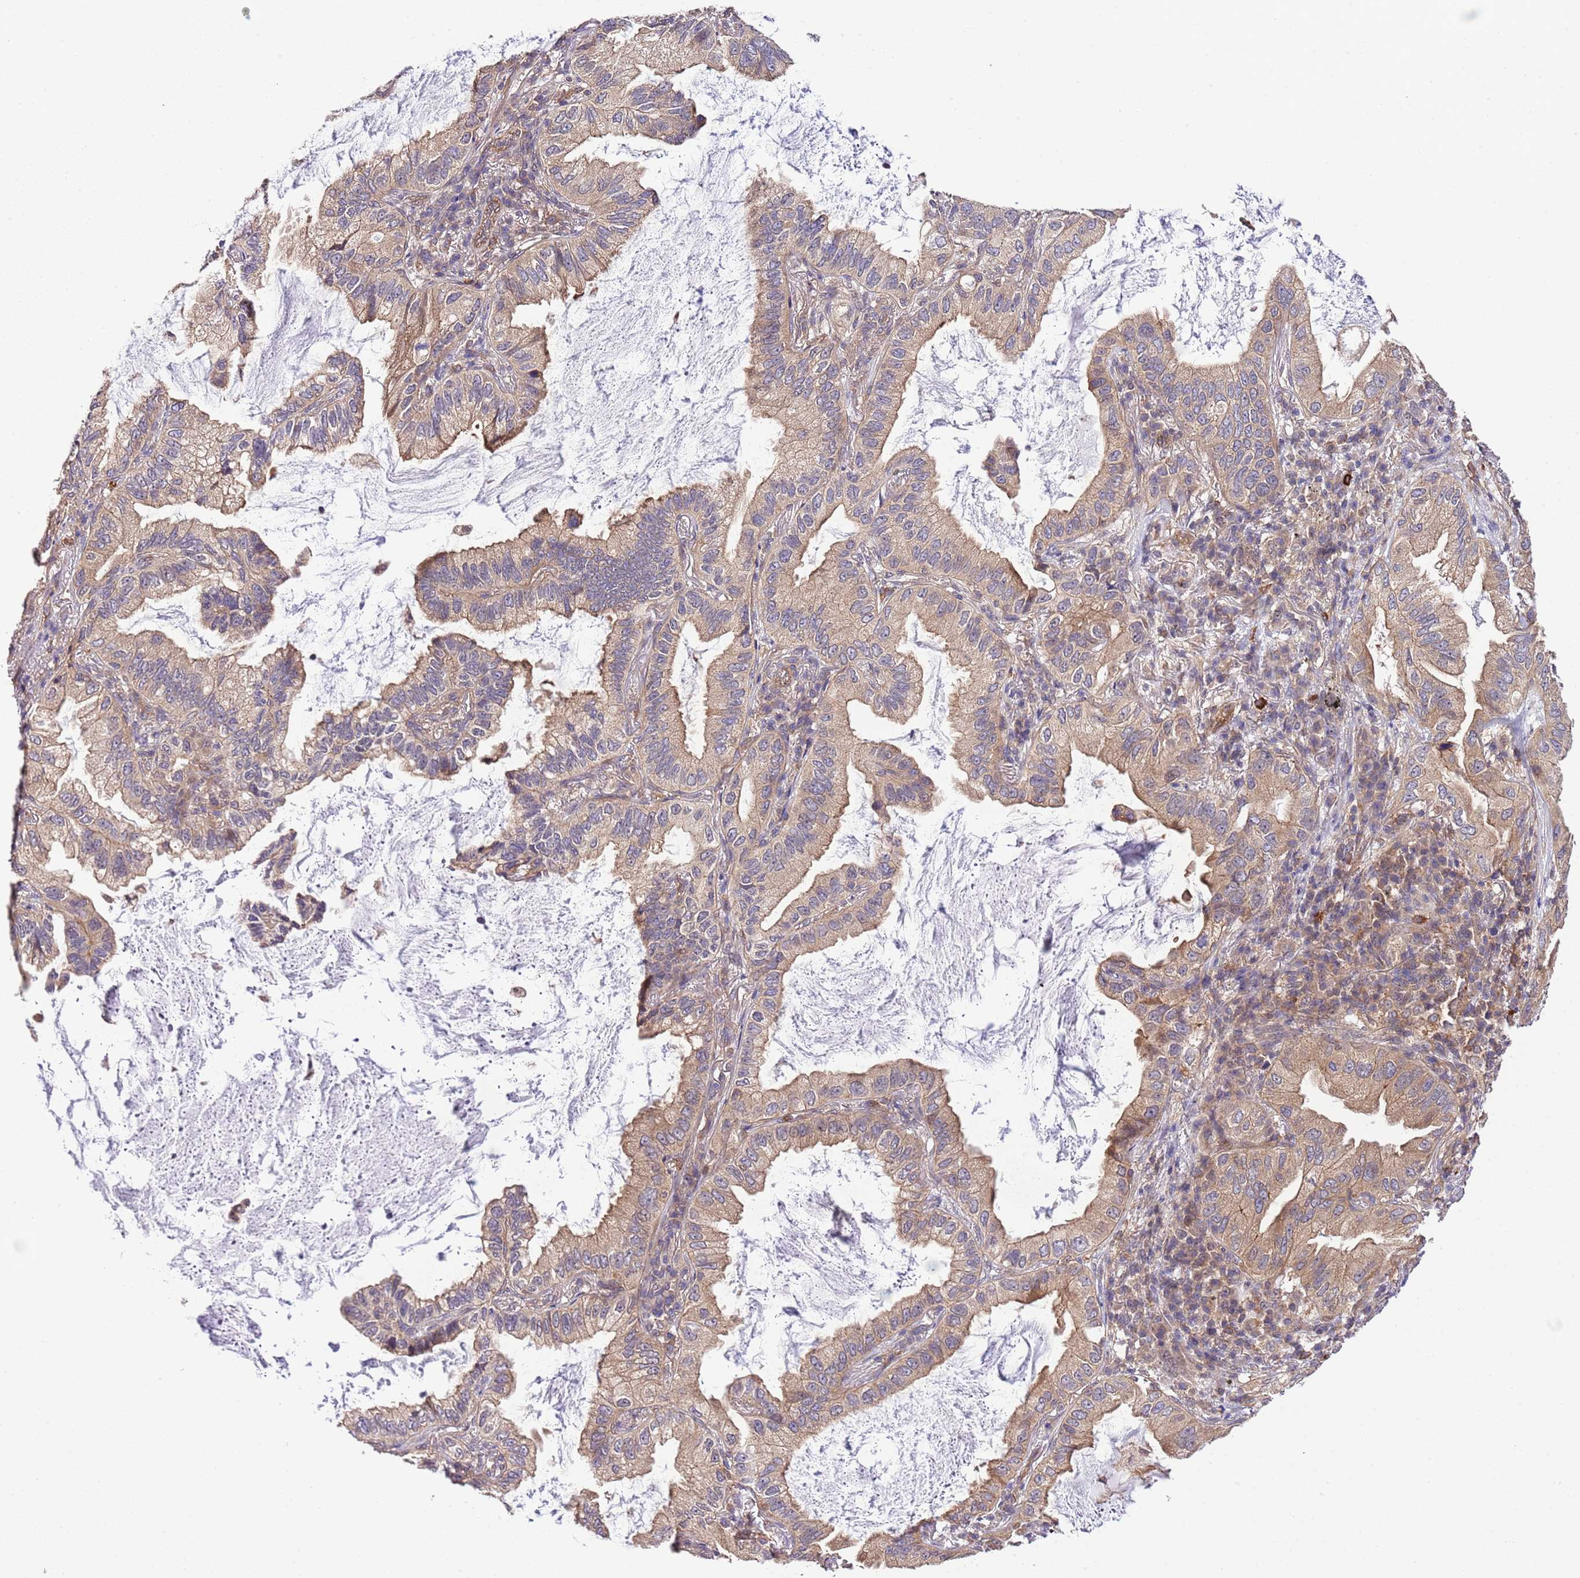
{"staining": {"intensity": "weak", "quantity": "25%-75%", "location": "cytoplasmic/membranous"}, "tissue": "lung cancer", "cell_type": "Tumor cells", "image_type": "cancer", "snomed": [{"axis": "morphology", "description": "Adenocarcinoma, NOS"}, {"axis": "topography", "description": "Lung"}], "caption": "Weak cytoplasmic/membranous positivity is present in about 25%-75% of tumor cells in lung cancer. The protein is shown in brown color, while the nuclei are stained blue.", "gene": "DONSON", "patient": {"sex": "female", "age": 69}}